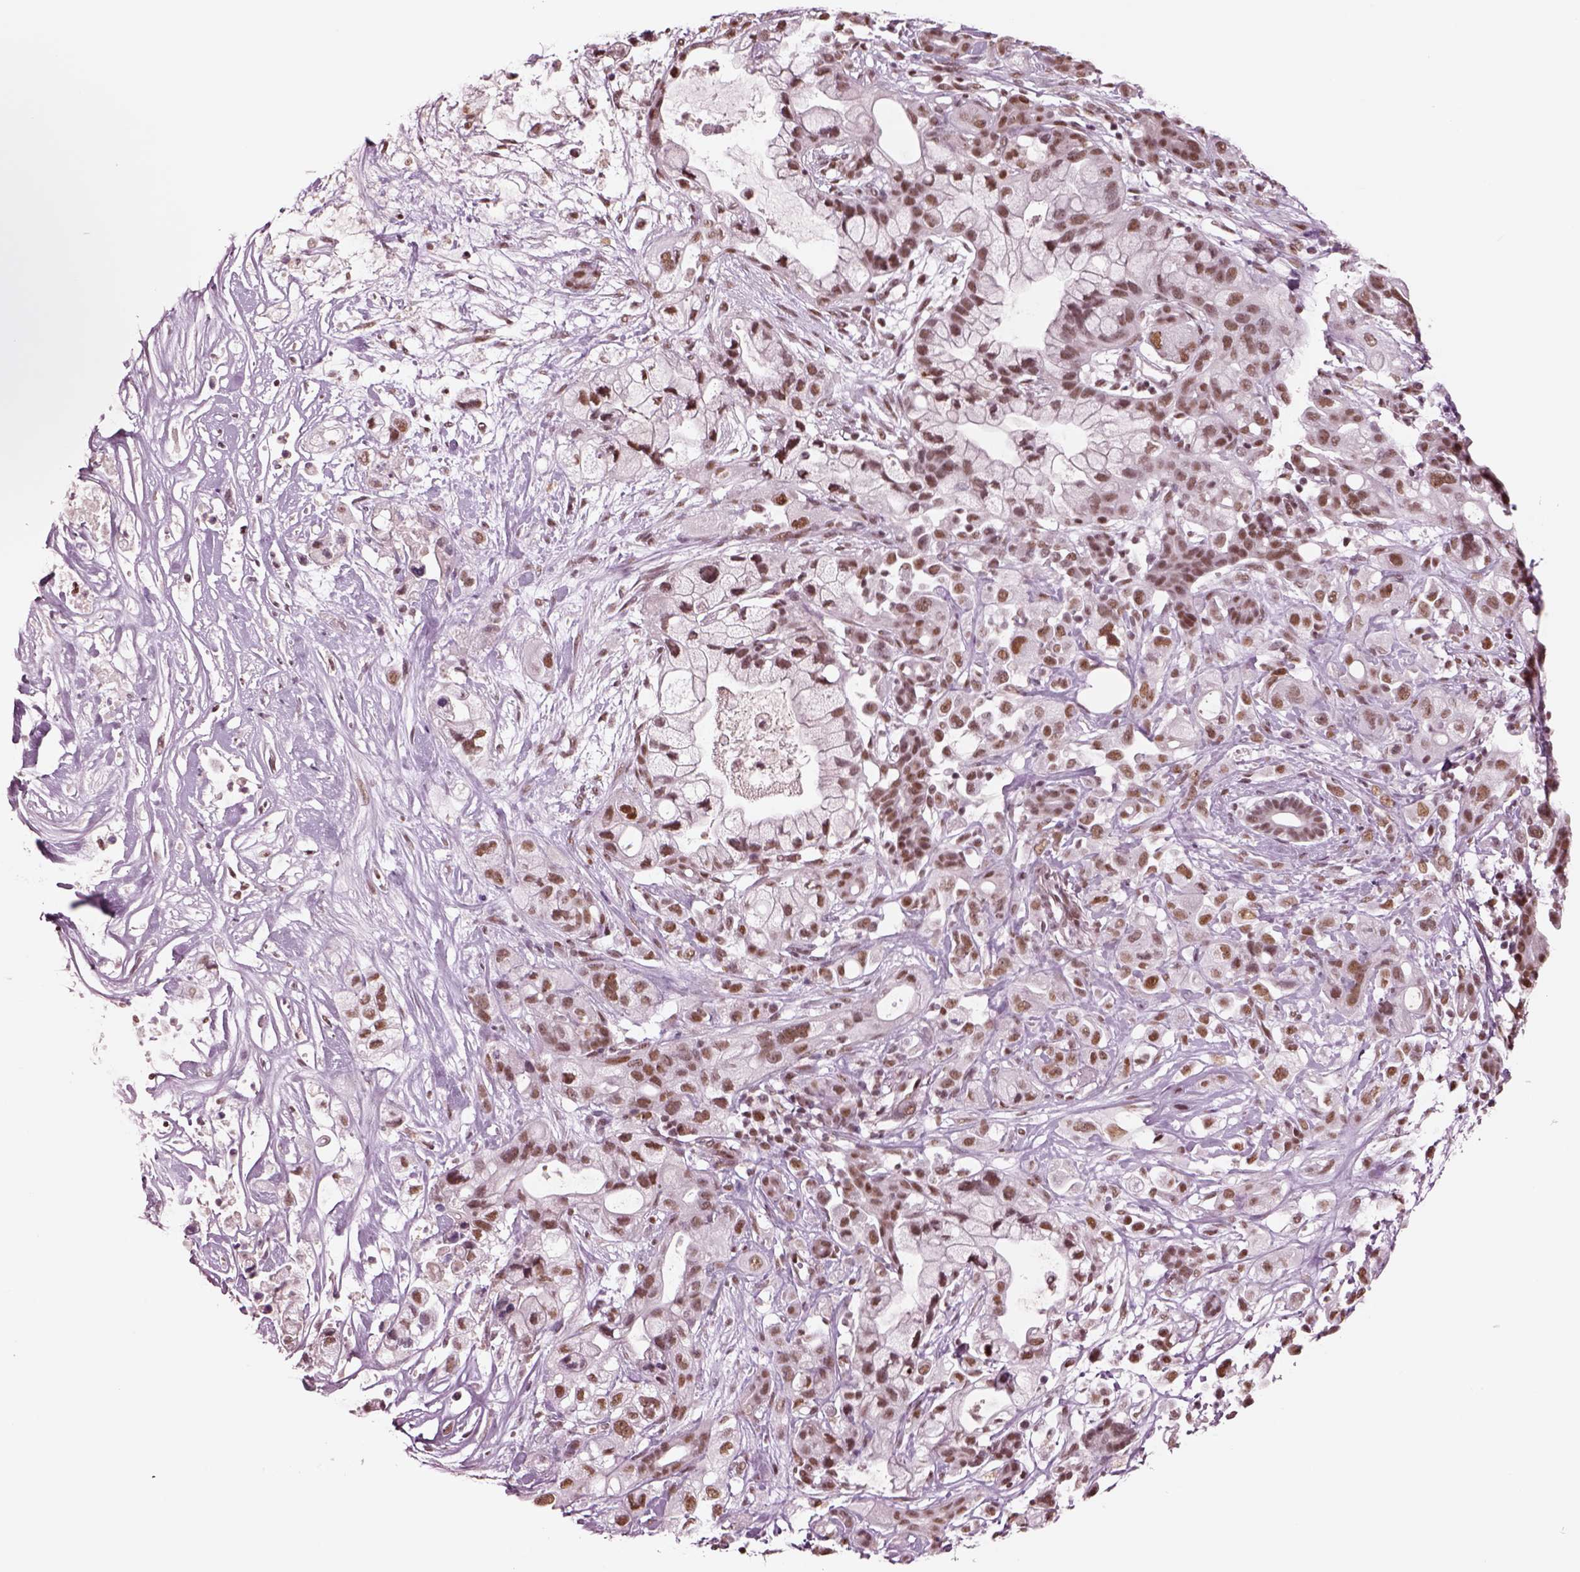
{"staining": {"intensity": "moderate", "quantity": ">75%", "location": "nuclear"}, "tissue": "pancreatic cancer", "cell_type": "Tumor cells", "image_type": "cancer", "snomed": [{"axis": "morphology", "description": "Adenocarcinoma, NOS"}, {"axis": "topography", "description": "Pancreas"}], "caption": "This is an image of IHC staining of pancreatic cancer, which shows moderate staining in the nuclear of tumor cells.", "gene": "SEPHS1", "patient": {"sex": "male", "age": 44}}